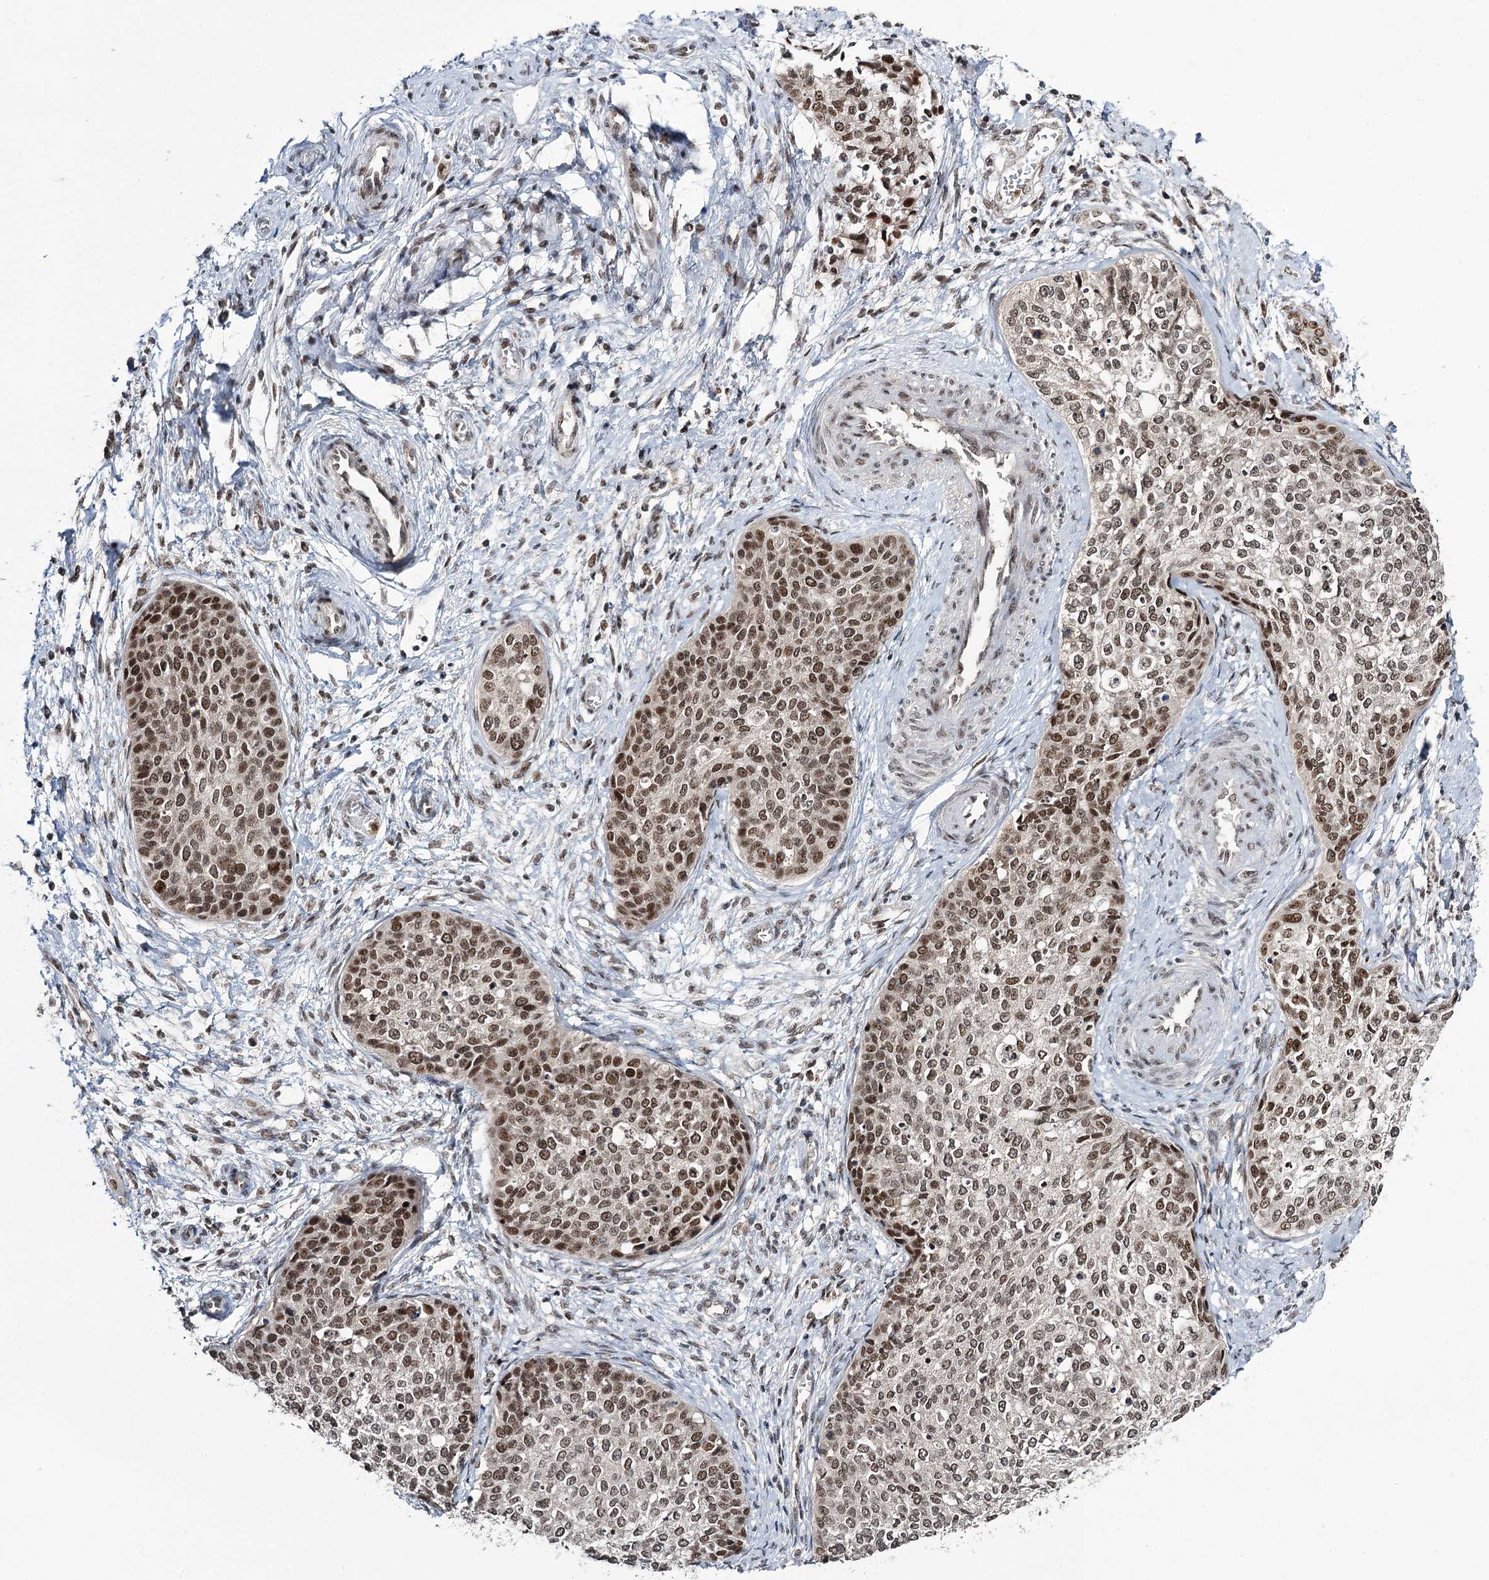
{"staining": {"intensity": "moderate", "quantity": ">75%", "location": "nuclear"}, "tissue": "cervical cancer", "cell_type": "Tumor cells", "image_type": "cancer", "snomed": [{"axis": "morphology", "description": "Squamous cell carcinoma, NOS"}, {"axis": "topography", "description": "Cervix"}], "caption": "Immunohistochemical staining of human cervical cancer exhibits medium levels of moderate nuclear protein positivity in approximately >75% of tumor cells.", "gene": "ERCC3", "patient": {"sex": "female", "age": 37}}